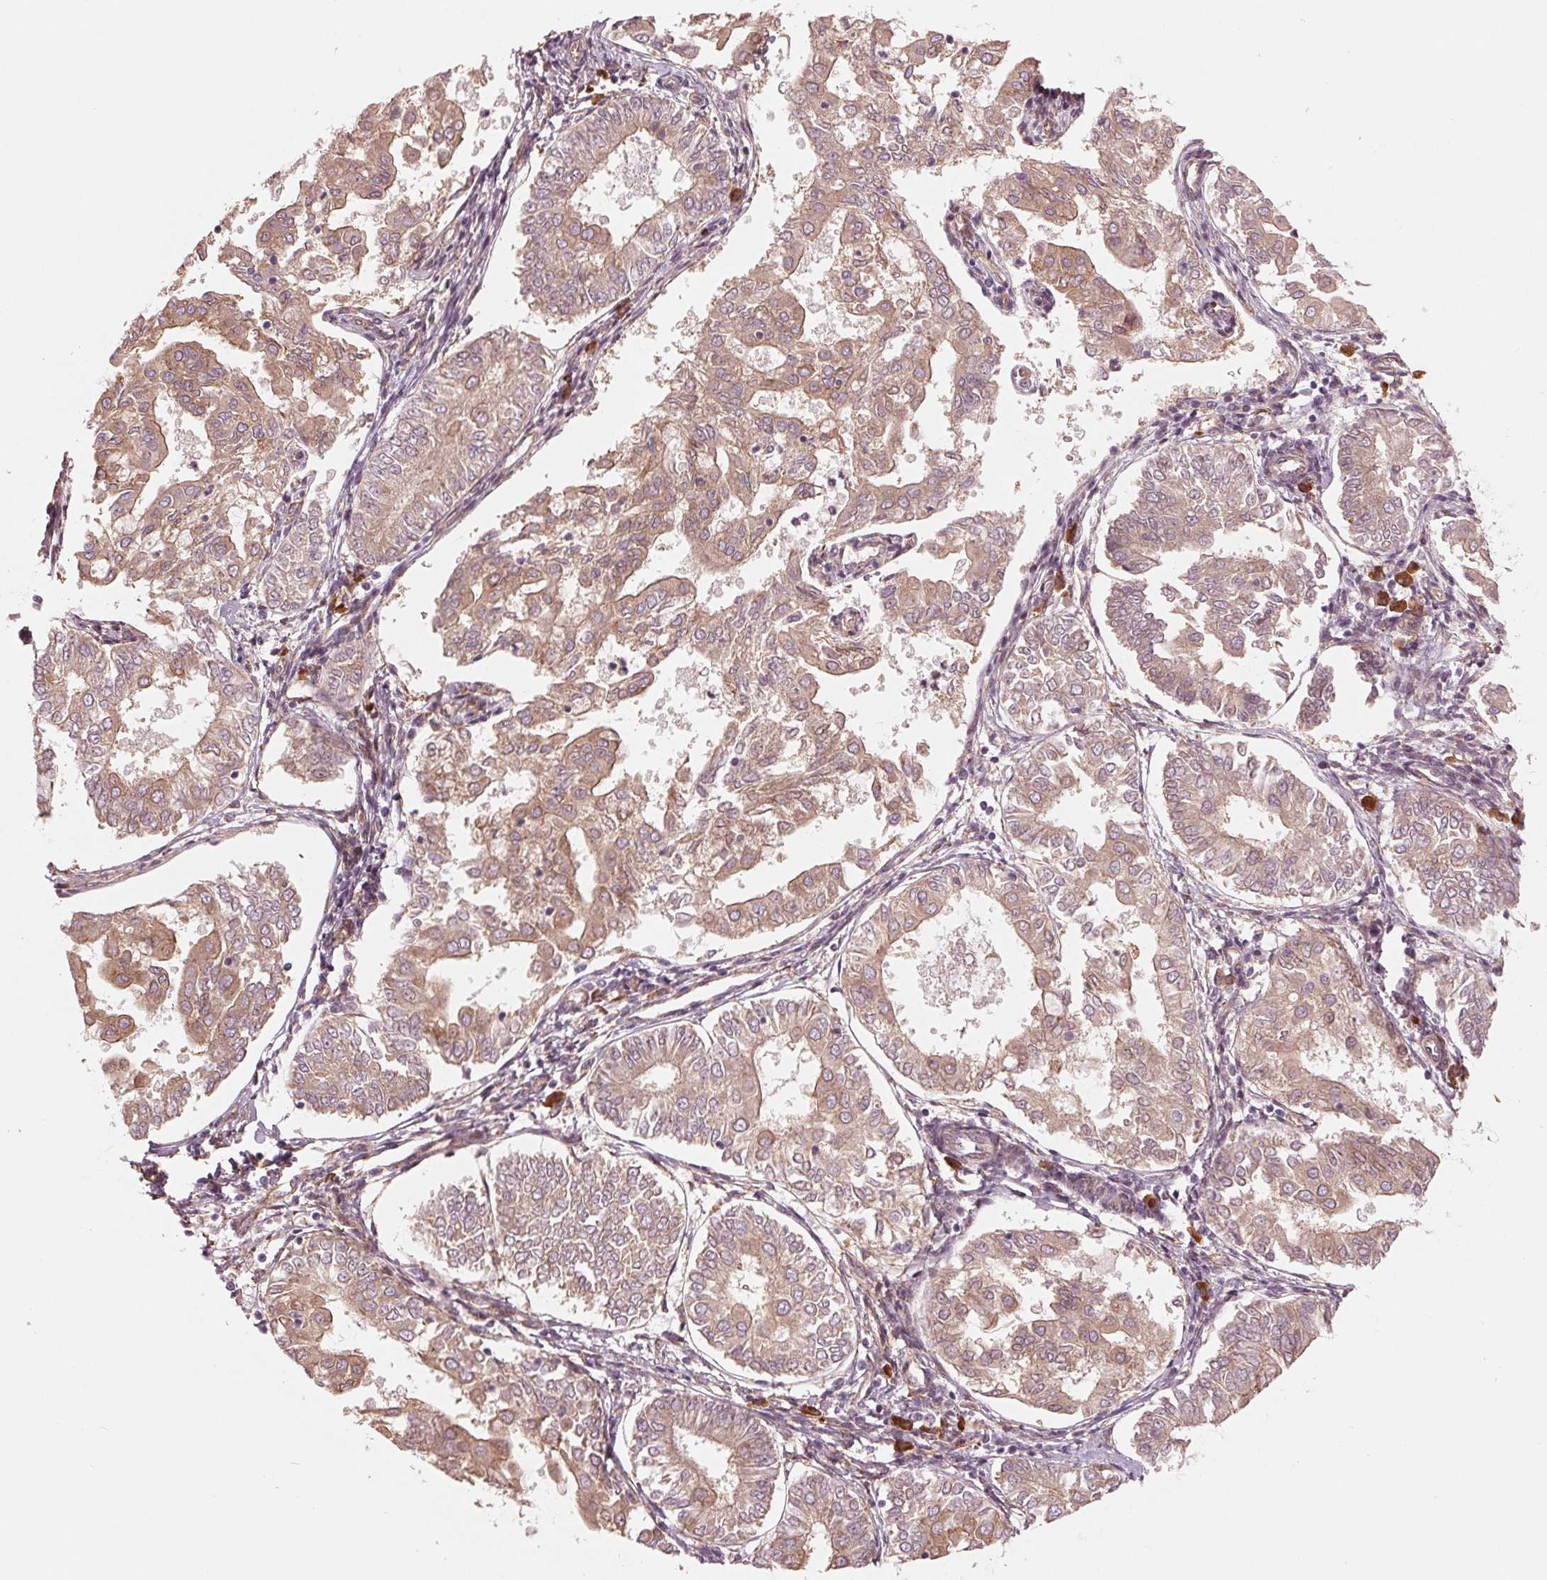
{"staining": {"intensity": "weak", "quantity": ">75%", "location": "cytoplasmic/membranous"}, "tissue": "endometrial cancer", "cell_type": "Tumor cells", "image_type": "cancer", "snomed": [{"axis": "morphology", "description": "Adenocarcinoma, NOS"}, {"axis": "topography", "description": "Endometrium"}], "caption": "The micrograph demonstrates immunohistochemical staining of endometrial cancer (adenocarcinoma). There is weak cytoplasmic/membranous expression is appreciated in approximately >75% of tumor cells.", "gene": "CMIP", "patient": {"sex": "female", "age": 68}}